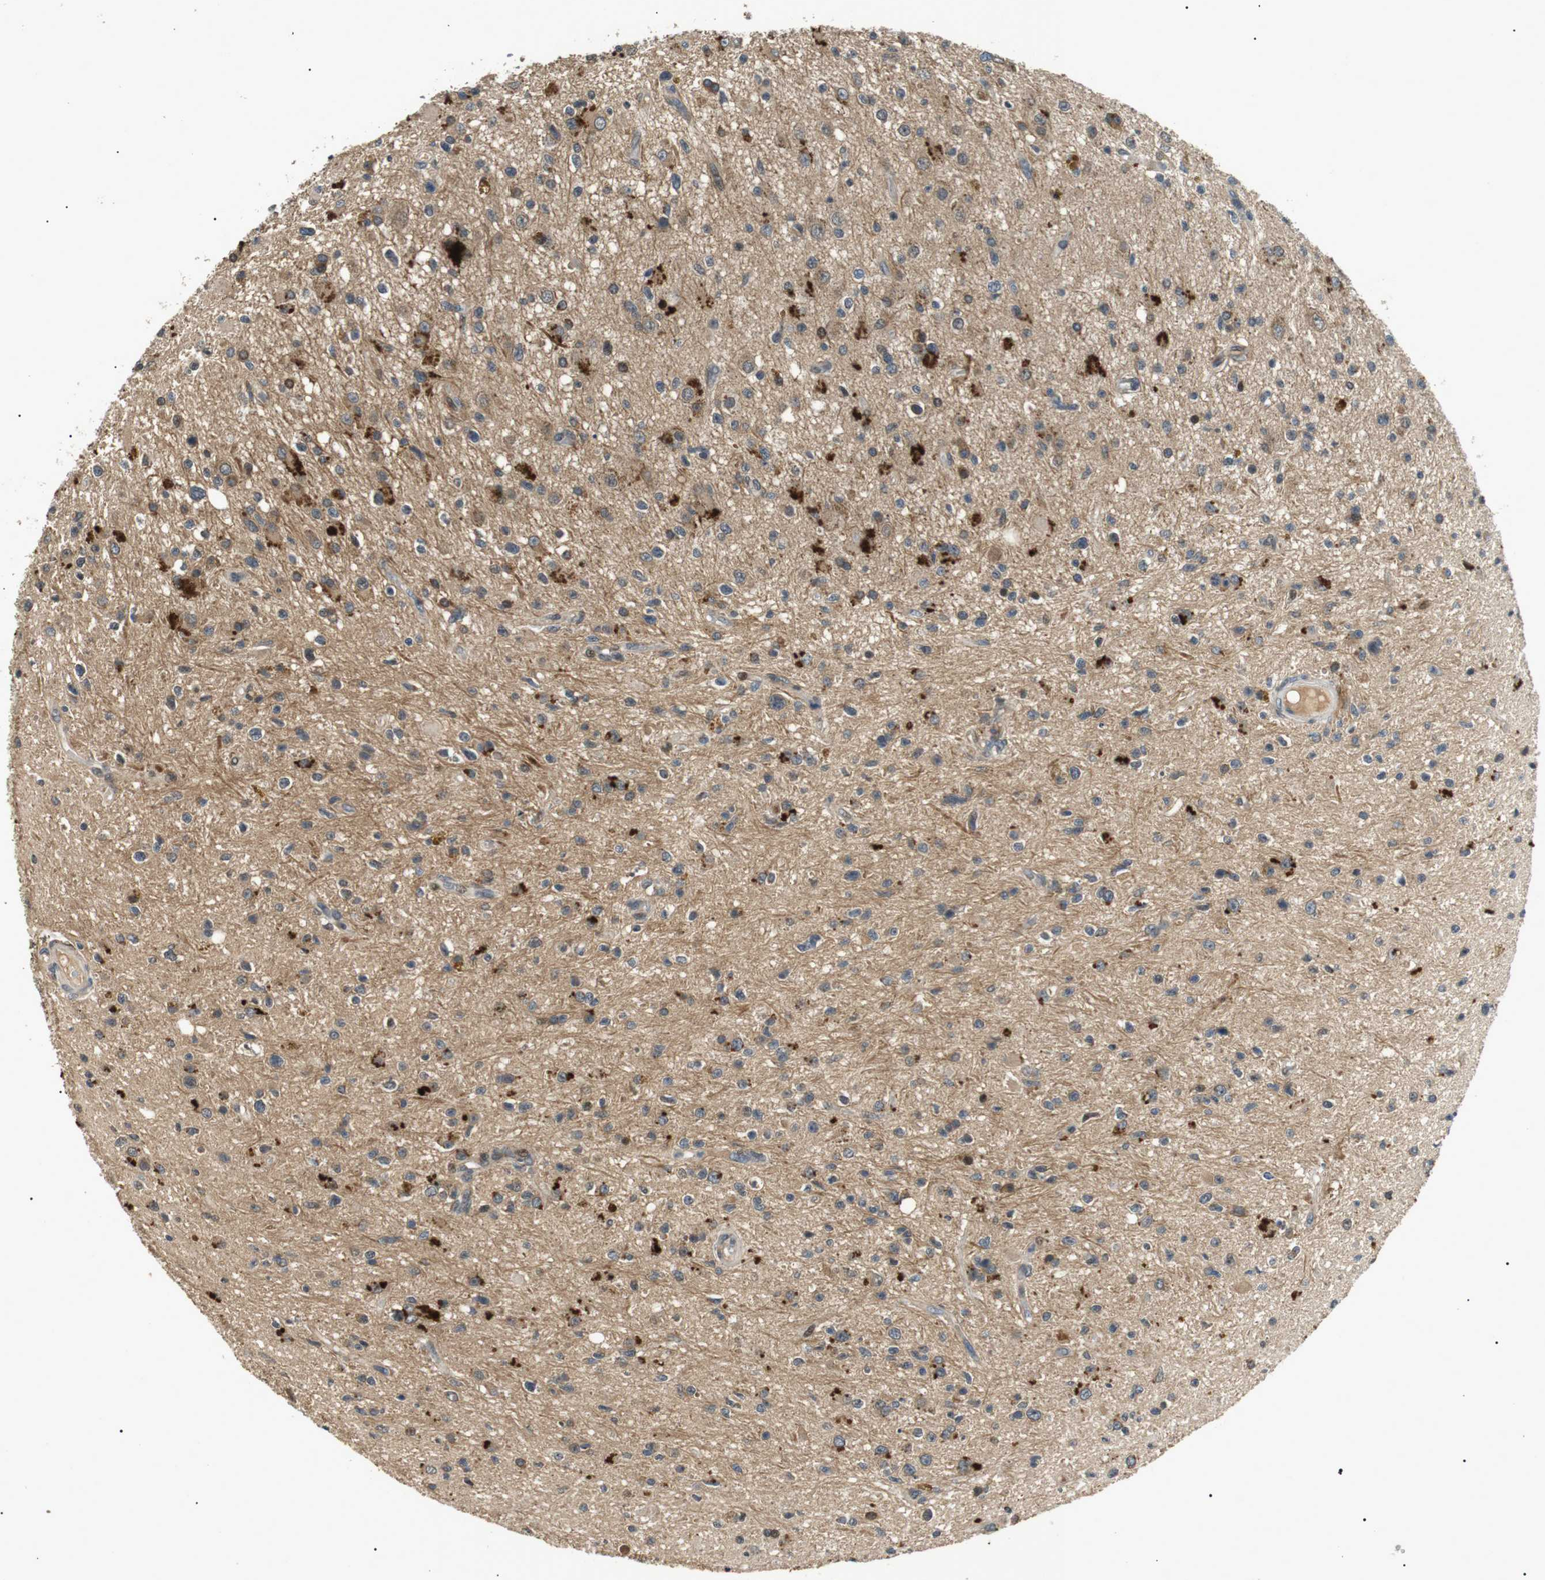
{"staining": {"intensity": "weak", "quantity": "<25%", "location": "cytoplasmic/membranous"}, "tissue": "glioma", "cell_type": "Tumor cells", "image_type": "cancer", "snomed": [{"axis": "morphology", "description": "Glioma, malignant, High grade"}, {"axis": "topography", "description": "Brain"}], "caption": "There is no significant staining in tumor cells of malignant high-grade glioma.", "gene": "HSPA13", "patient": {"sex": "male", "age": 33}}